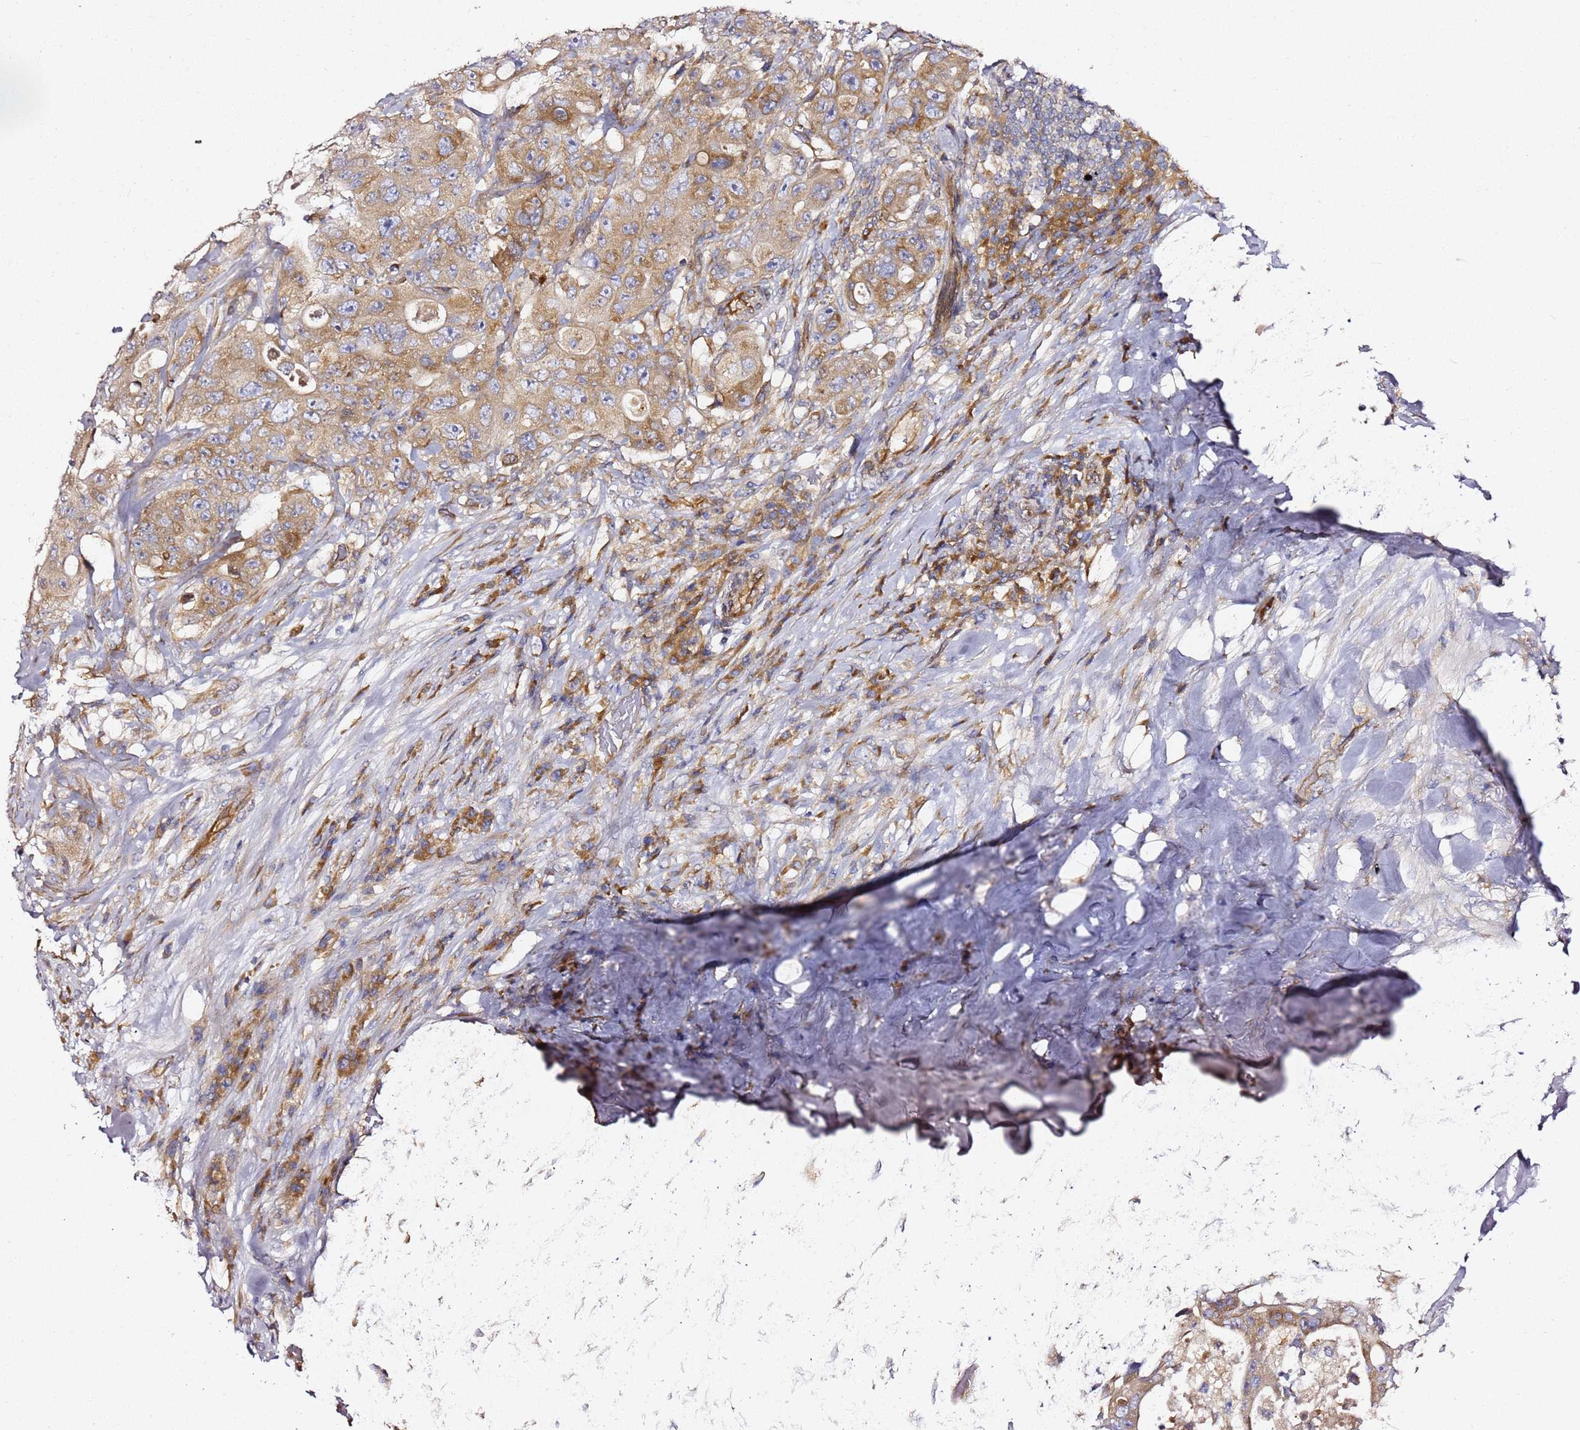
{"staining": {"intensity": "moderate", "quantity": ">75%", "location": "cytoplasmic/membranous"}, "tissue": "colorectal cancer", "cell_type": "Tumor cells", "image_type": "cancer", "snomed": [{"axis": "morphology", "description": "Adenocarcinoma, NOS"}, {"axis": "topography", "description": "Colon"}], "caption": "Immunohistochemical staining of human colorectal adenocarcinoma displays medium levels of moderate cytoplasmic/membranous protein expression in approximately >75% of tumor cells.", "gene": "KIF7", "patient": {"sex": "female", "age": 46}}